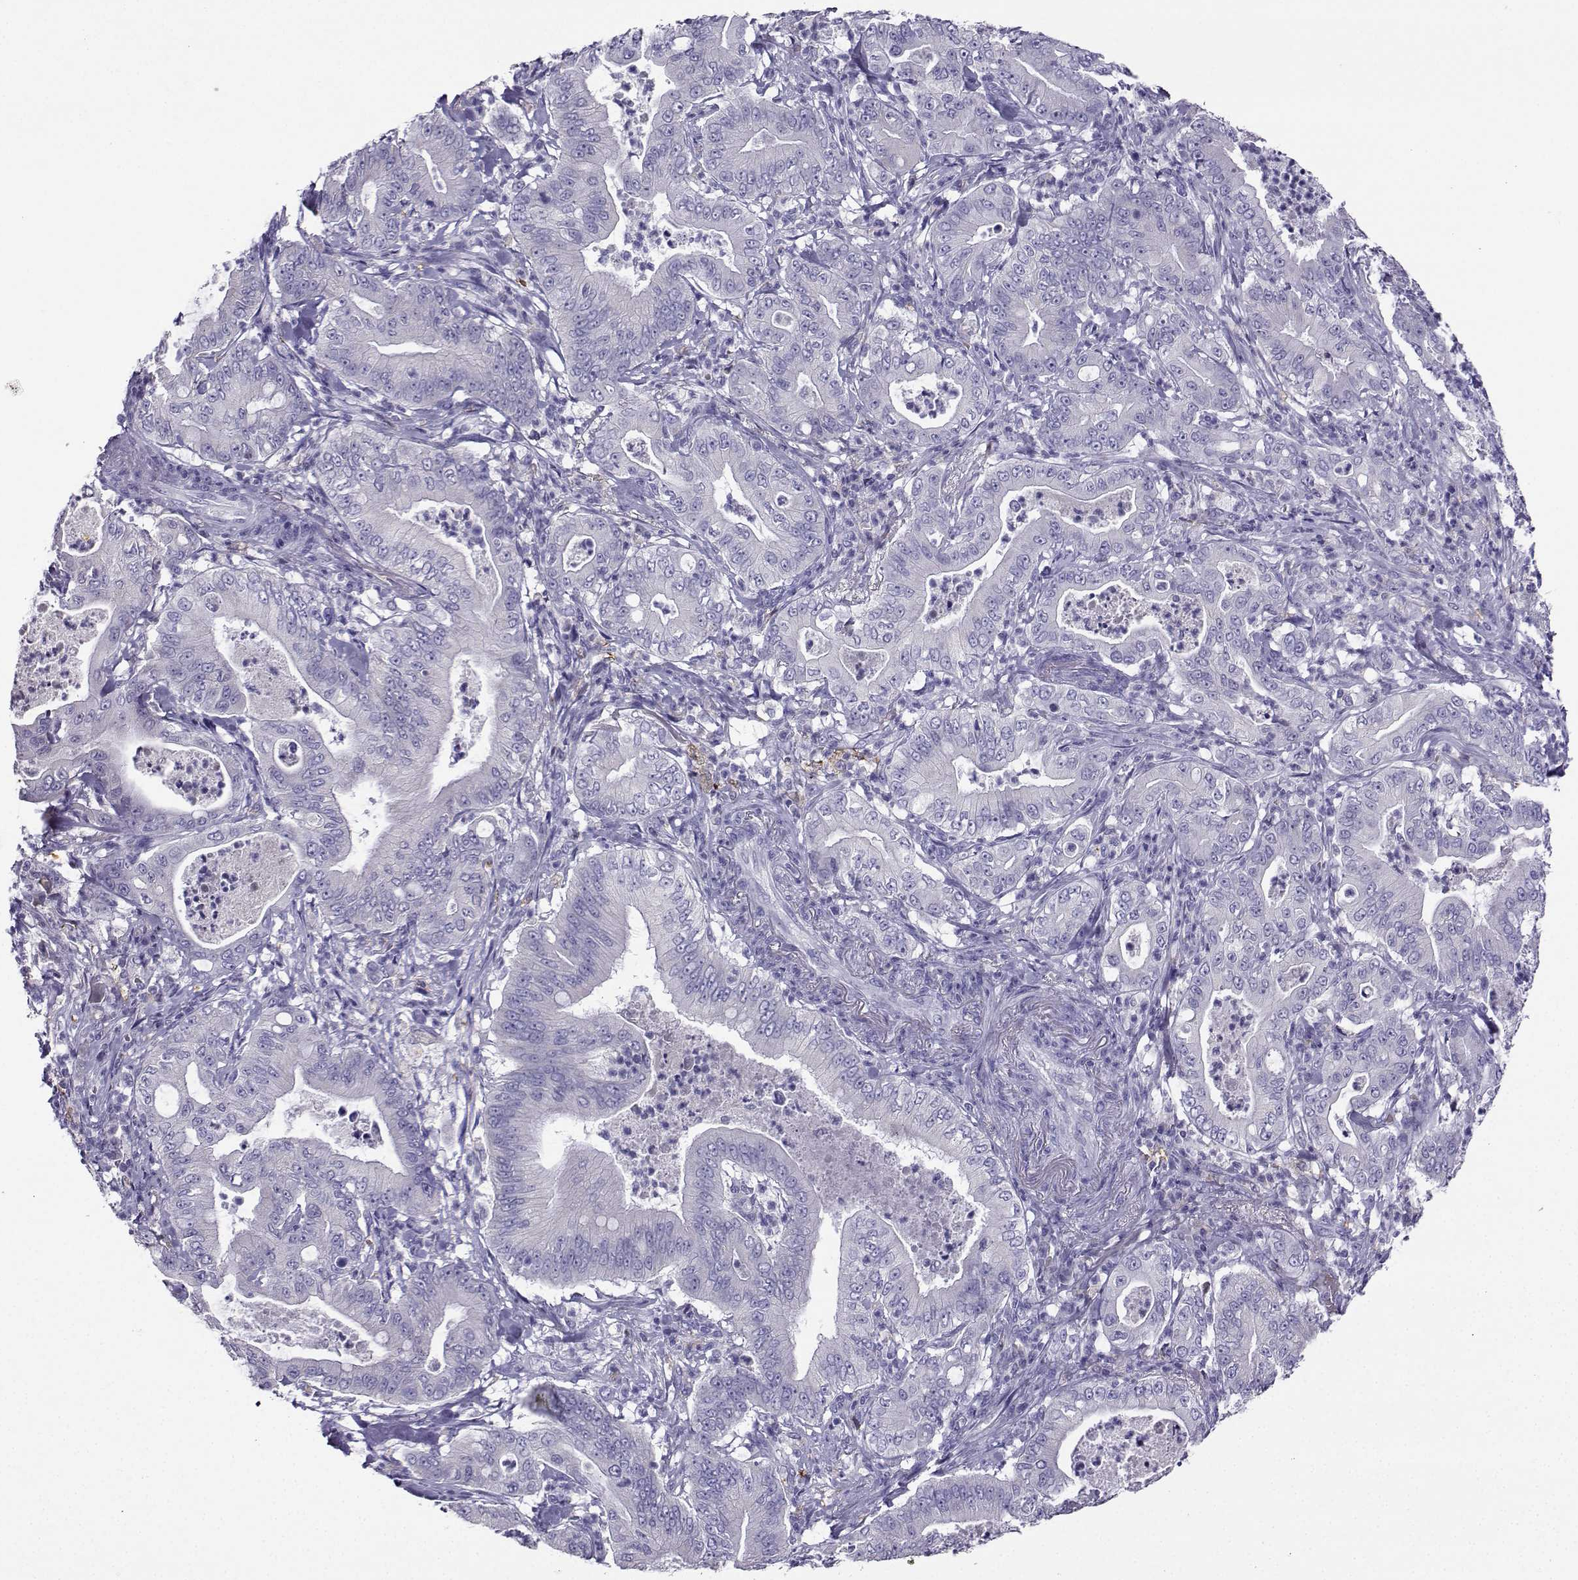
{"staining": {"intensity": "negative", "quantity": "none", "location": "none"}, "tissue": "pancreatic cancer", "cell_type": "Tumor cells", "image_type": "cancer", "snomed": [{"axis": "morphology", "description": "Adenocarcinoma, NOS"}, {"axis": "topography", "description": "Pancreas"}], "caption": "Tumor cells show no significant protein expression in adenocarcinoma (pancreatic).", "gene": "LINGO1", "patient": {"sex": "male", "age": 71}}